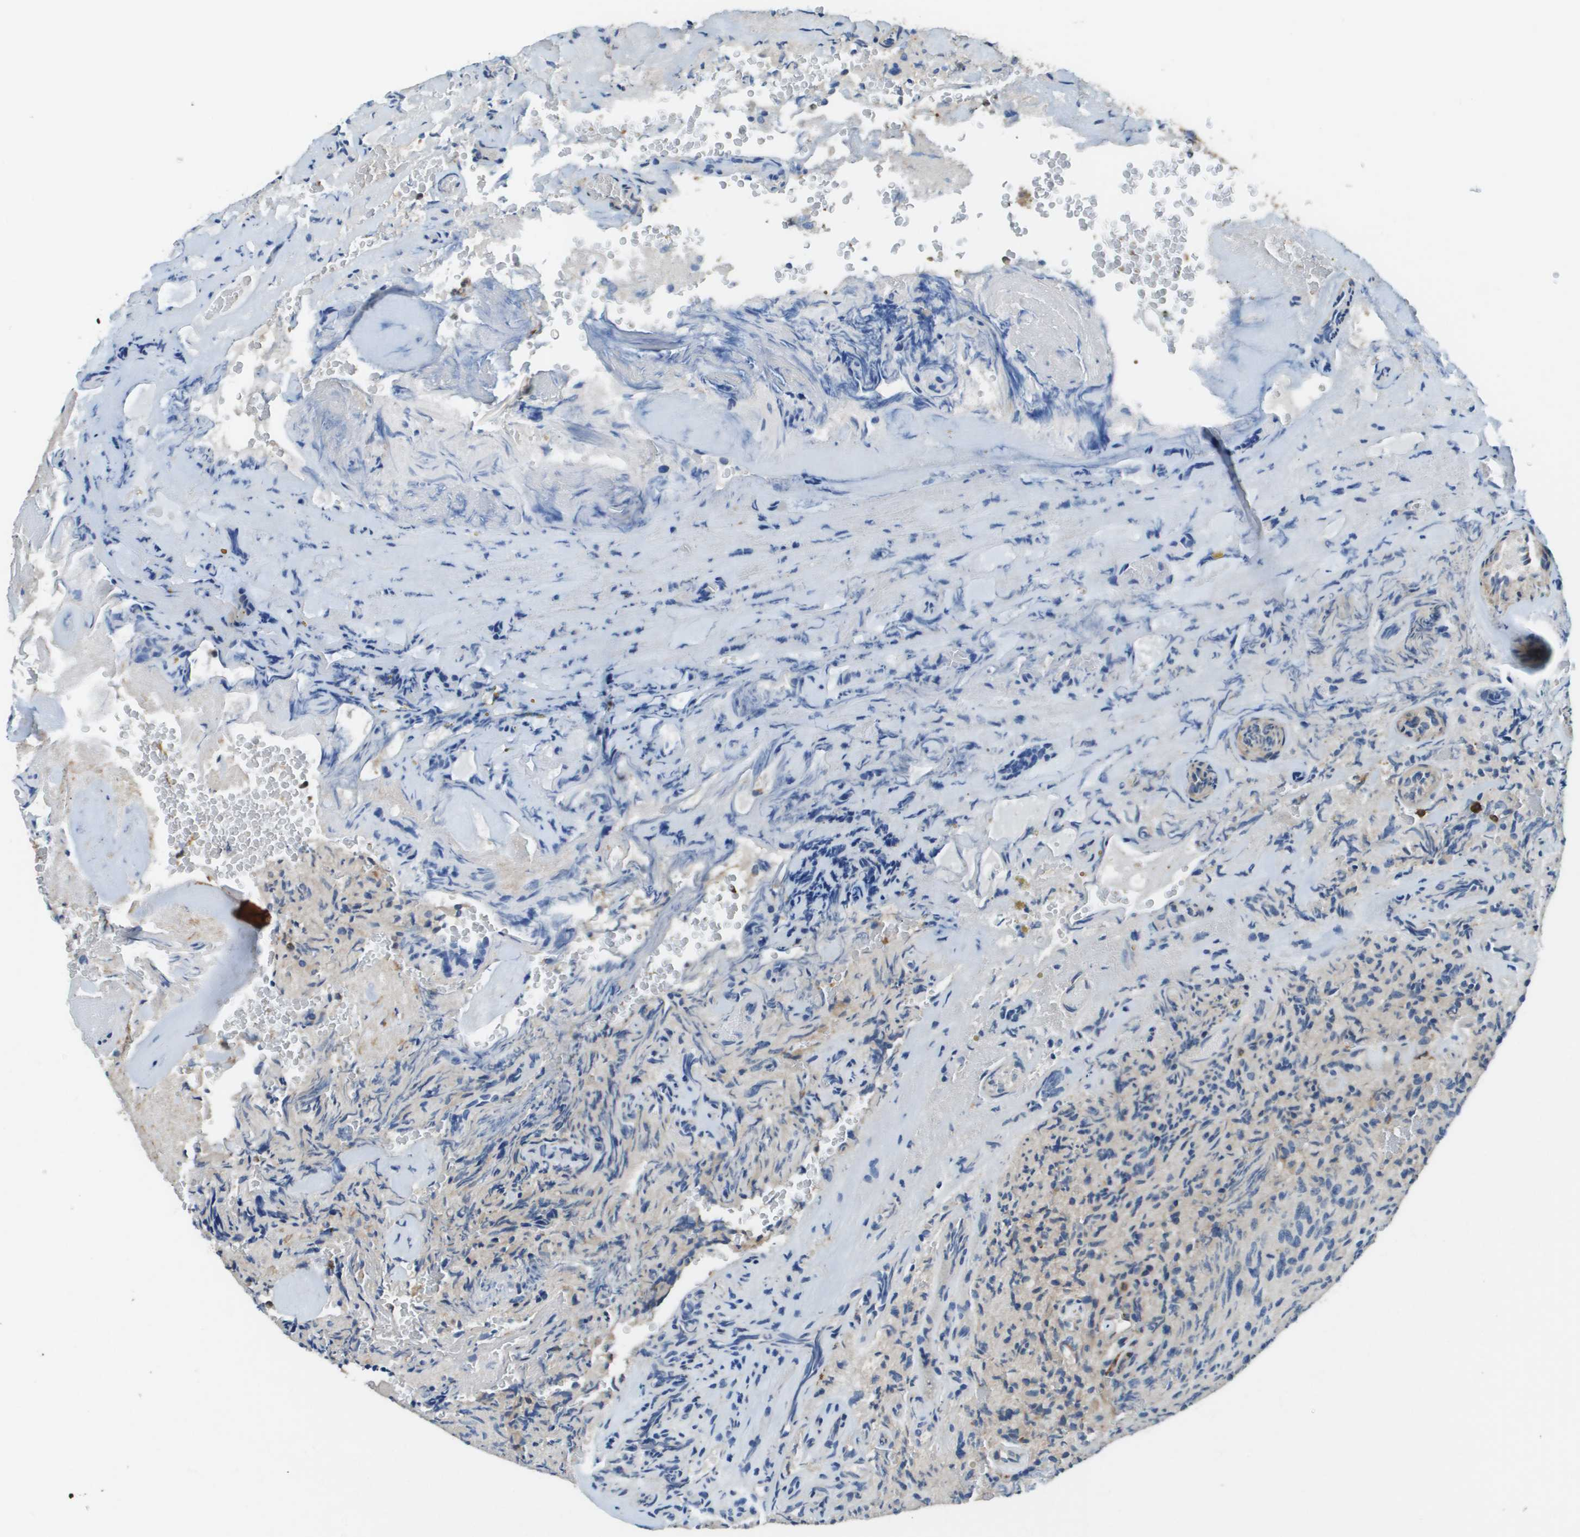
{"staining": {"intensity": "moderate", "quantity": "25%-75%", "location": "cytoplasmic/membranous"}, "tissue": "glioma", "cell_type": "Tumor cells", "image_type": "cancer", "snomed": [{"axis": "morphology", "description": "Glioma, malignant, High grade"}, {"axis": "topography", "description": "Brain"}], "caption": "Brown immunohistochemical staining in human malignant high-grade glioma reveals moderate cytoplasmic/membranous expression in approximately 25%-75% of tumor cells.", "gene": "CNPY3", "patient": {"sex": "male", "age": 71}}